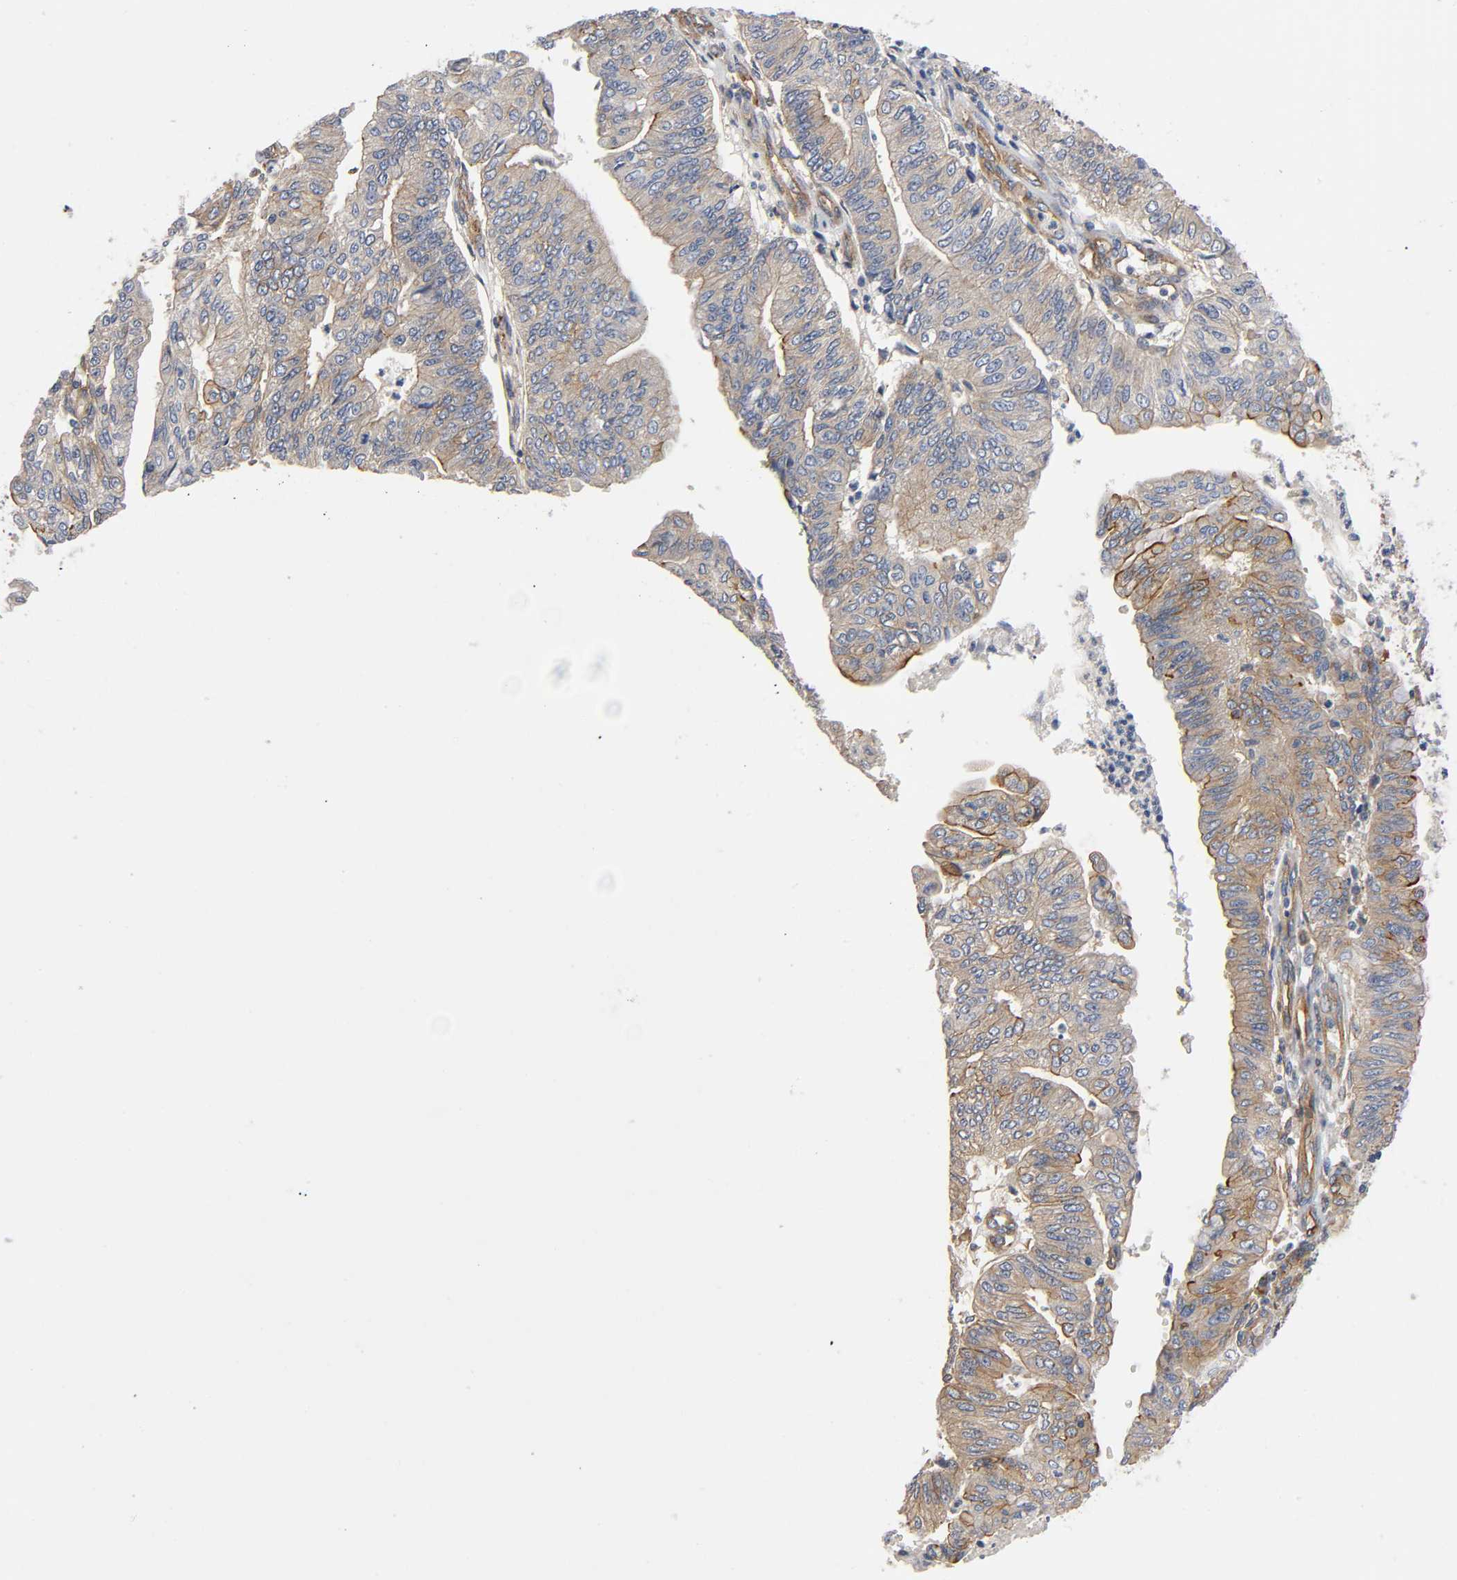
{"staining": {"intensity": "weak", "quantity": ">75%", "location": "cytoplasmic/membranous"}, "tissue": "endometrial cancer", "cell_type": "Tumor cells", "image_type": "cancer", "snomed": [{"axis": "morphology", "description": "Adenocarcinoma, NOS"}, {"axis": "topography", "description": "Endometrium"}], "caption": "Endometrial cancer (adenocarcinoma) tissue shows weak cytoplasmic/membranous positivity in about >75% of tumor cells, visualized by immunohistochemistry.", "gene": "MARS1", "patient": {"sex": "female", "age": 59}}